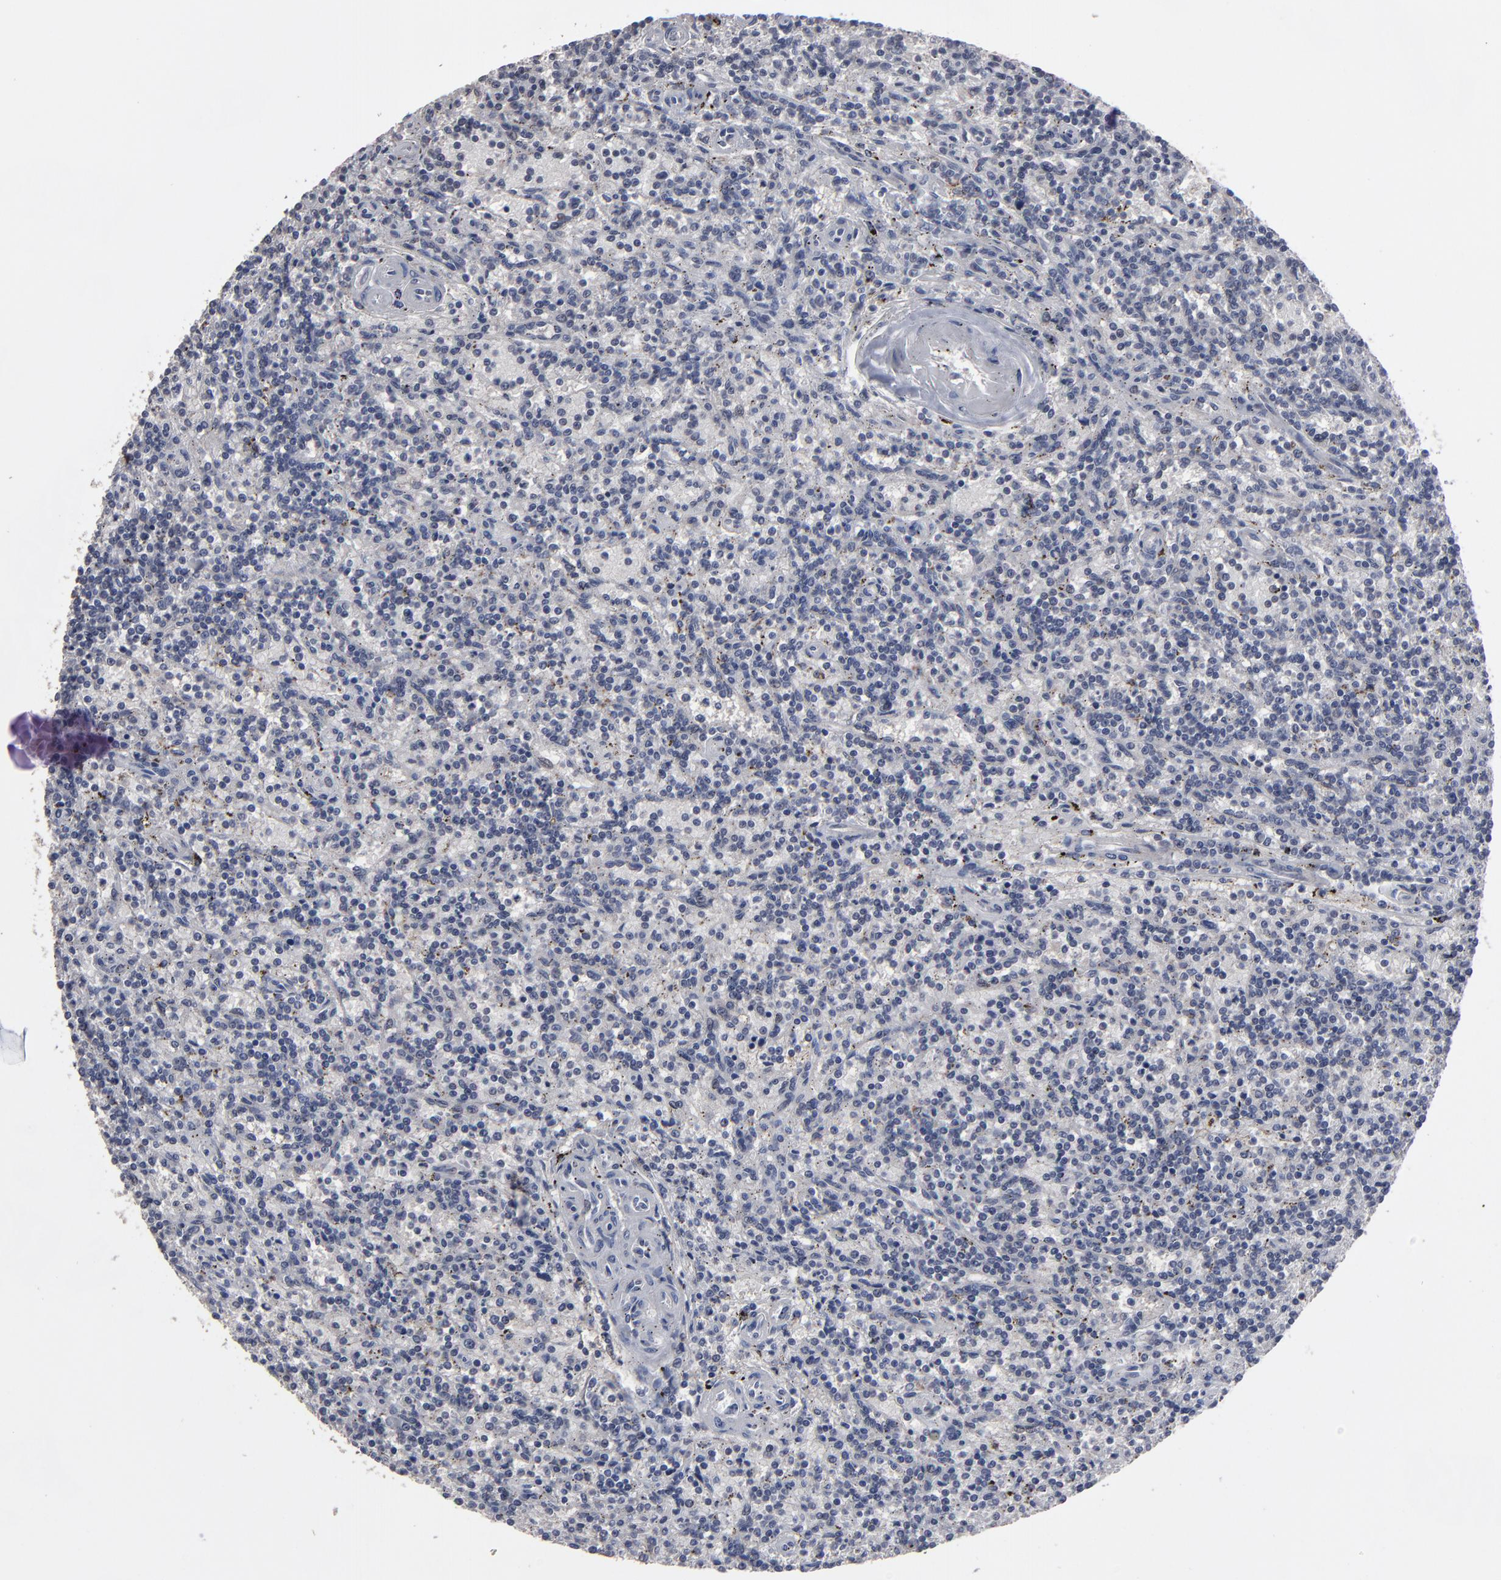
{"staining": {"intensity": "negative", "quantity": "none", "location": "none"}, "tissue": "lymphoma", "cell_type": "Tumor cells", "image_type": "cancer", "snomed": [{"axis": "morphology", "description": "Malignant lymphoma, non-Hodgkin's type, Low grade"}, {"axis": "topography", "description": "Spleen"}], "caption": "This is an immunohistochemistry (IHC) image of lymphoma. There is no expression in tumor cells.", "gene": "SLC22A17", "patient": {"sex": "male", "age": 73}}